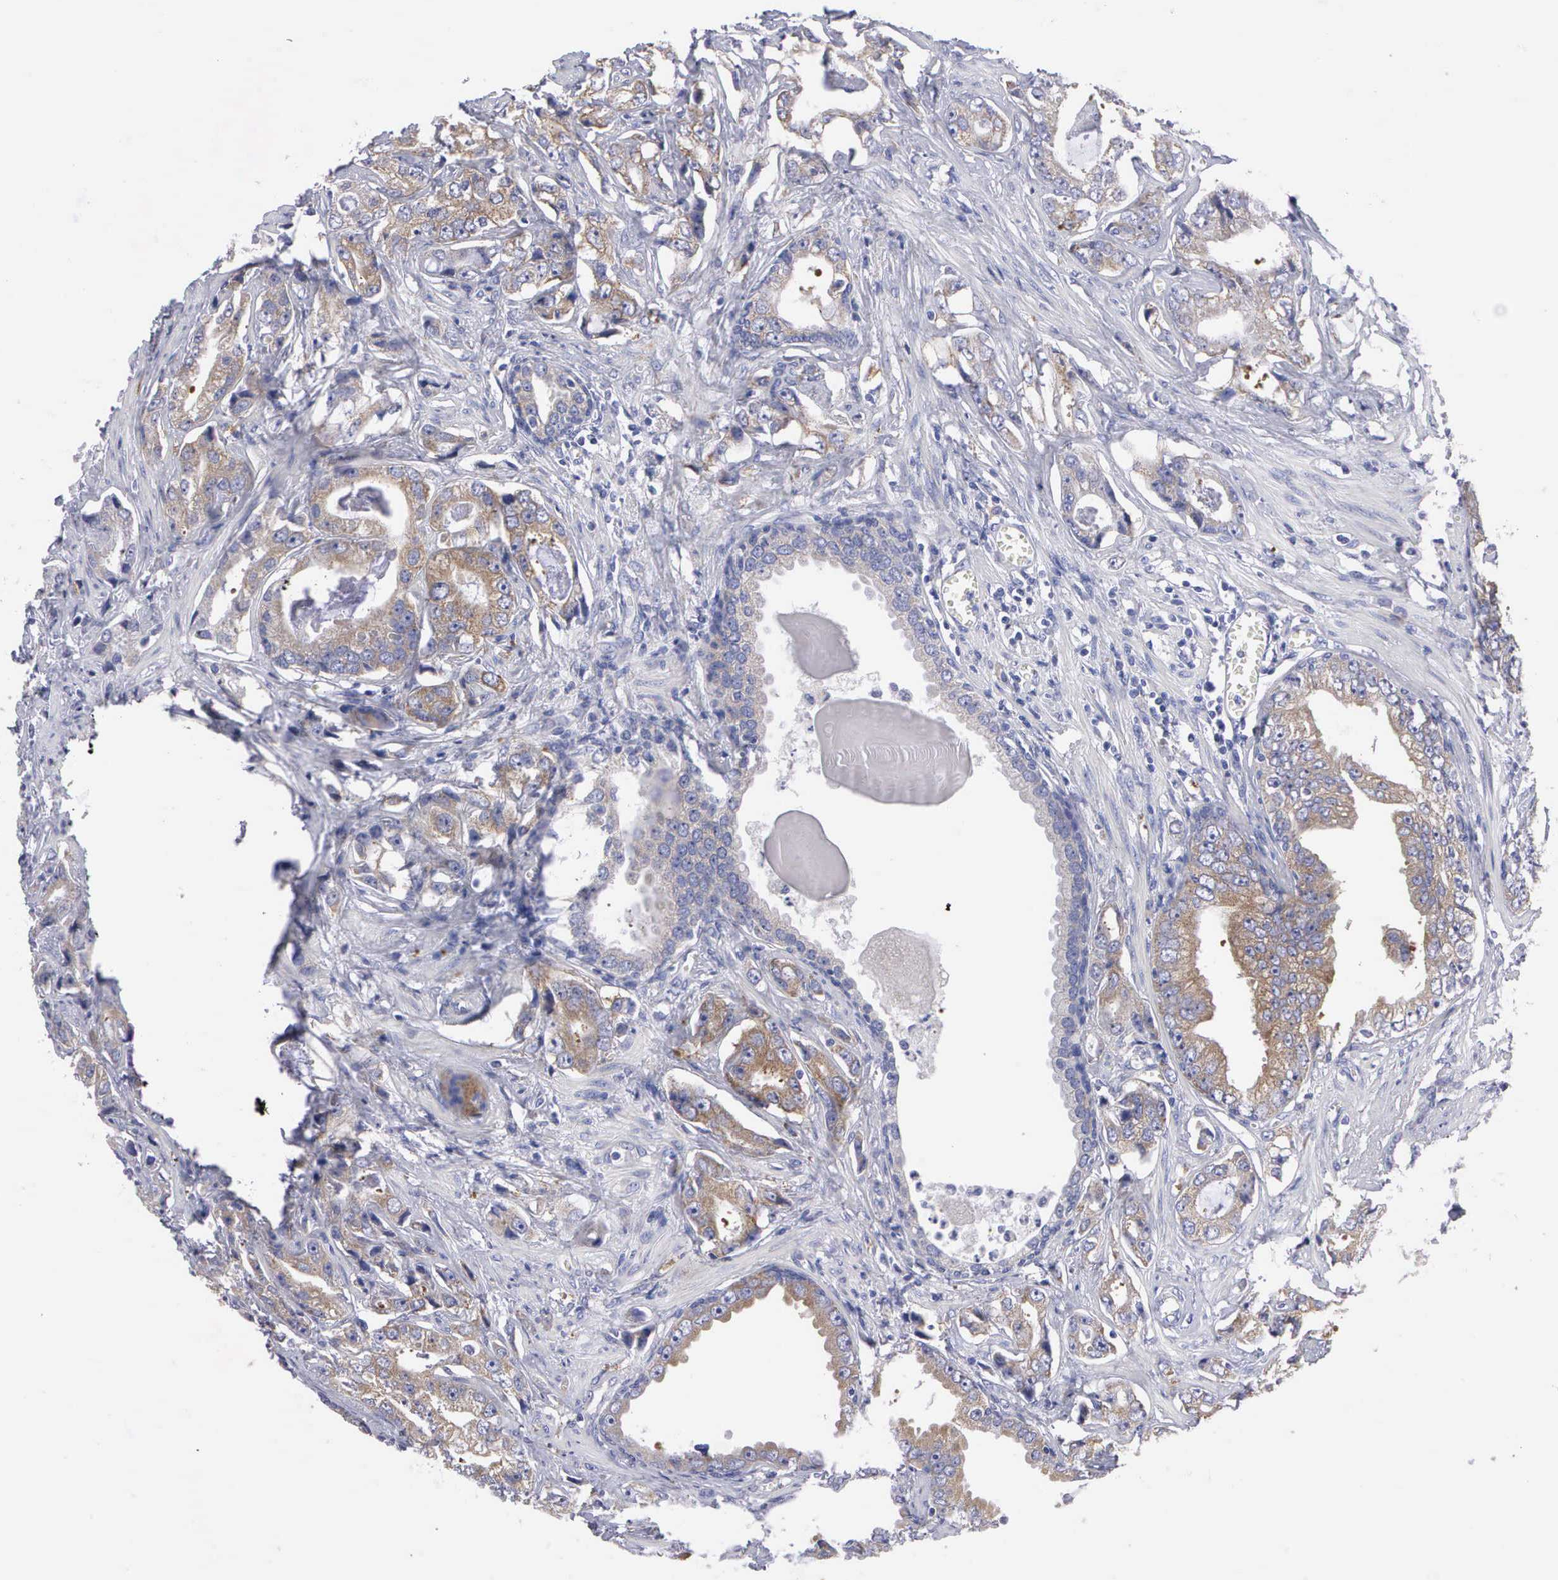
{"staining": {"intensity": "moderate", "quantity": "25%-75%", "location": "cytoplasmic/membranous"}, "tissue": "prostate cancer", "cell_type": "Tumor cells", "image_type": "cancer", "snomed": [{"axis": "morphology", "description": "Adenocarcinoma, Low grade"}, {"axis": "topography", "description": "Prostate"}], "caption": "IHC of prostate cancer exhibits medium levels of moderate cytoplasmic/membranous expression in about 25%-75% of tumor cells. Nuclei are stained in blue.", "gene": "APOOL", "patient": {"sex": "male", "age": 65}}